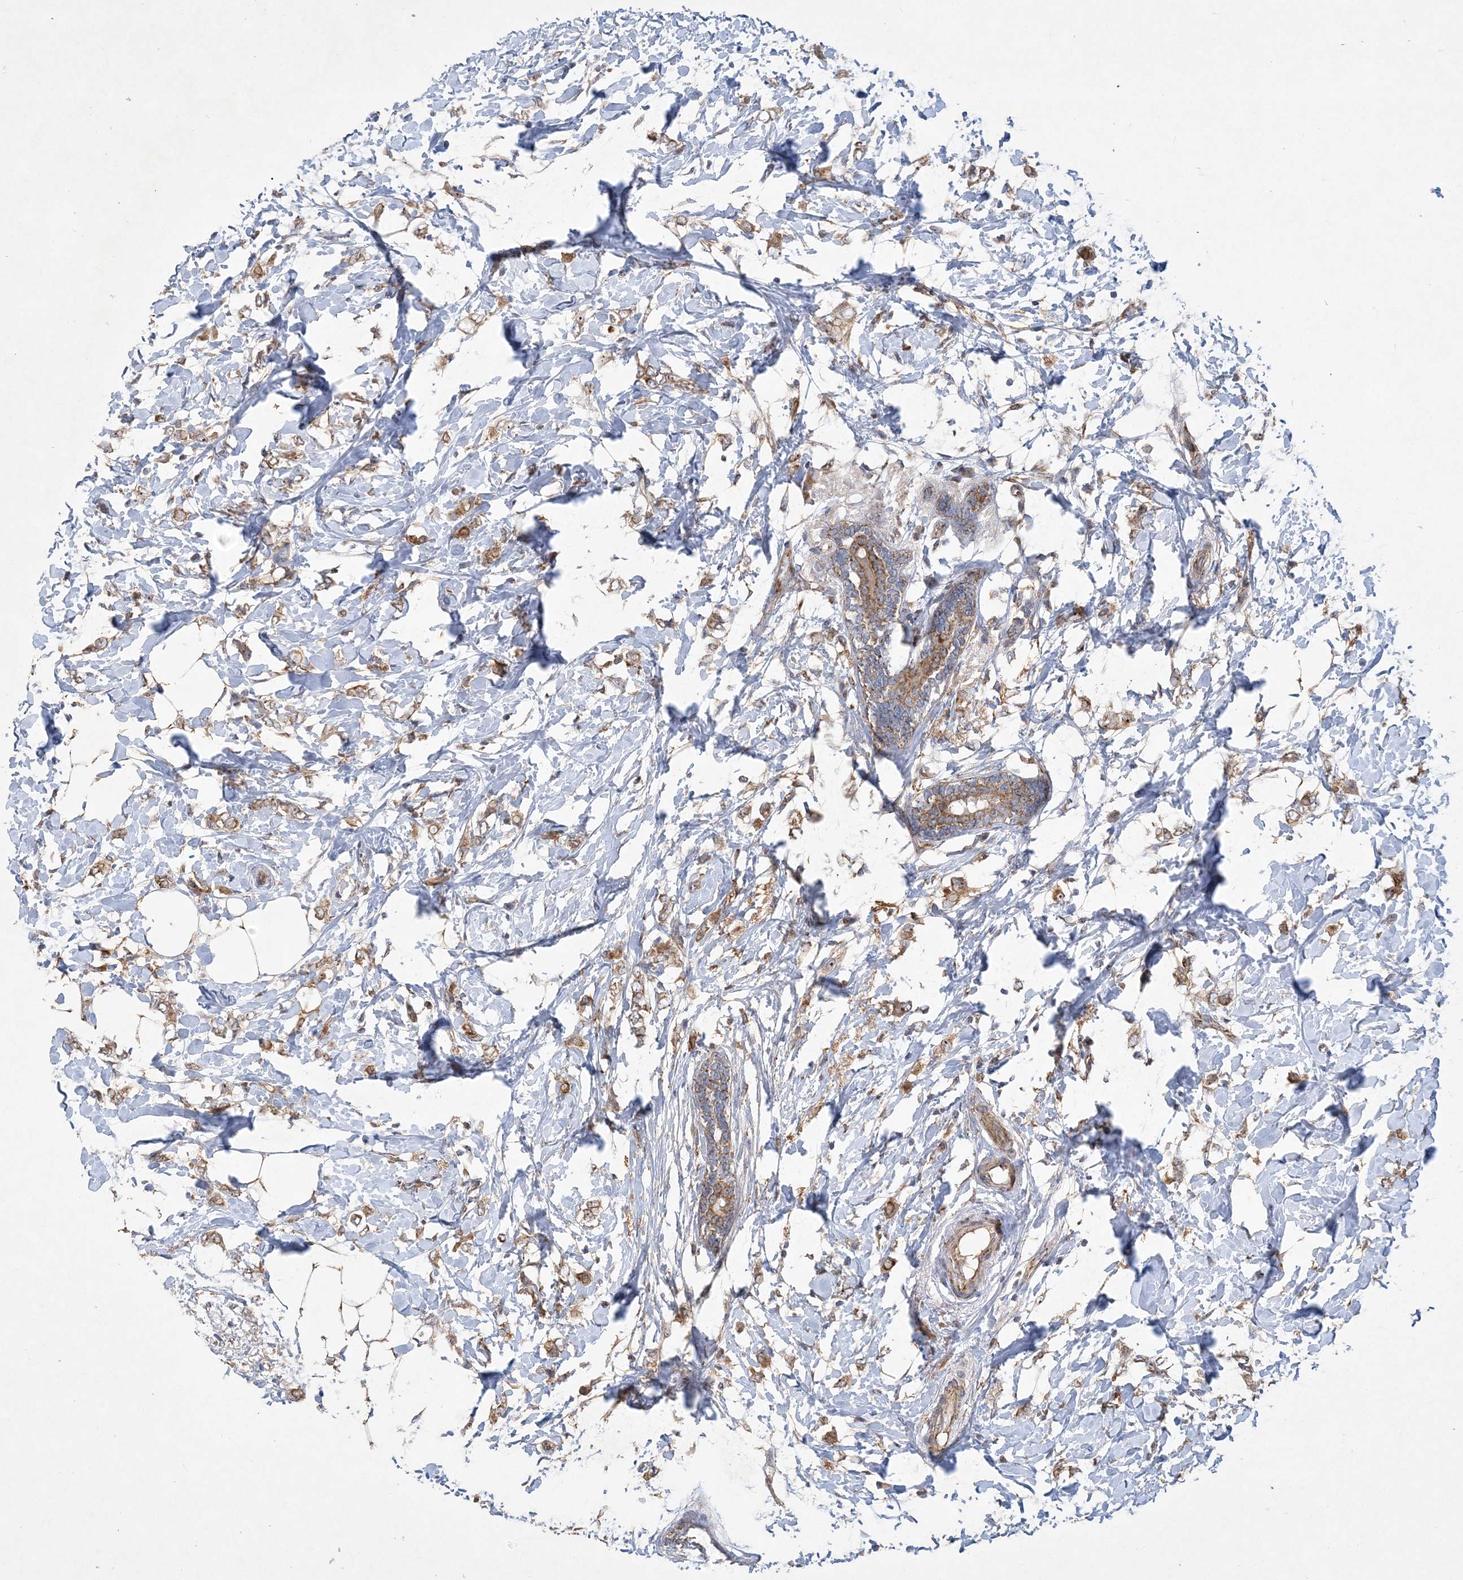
{"staining": {"intensity": "moderate", "quantity": ">75%", "location": "cytoplasmic/membranous"}, "tissue": "breast cancer", "cell_type": "Tumor cells", "image_type": "cancer", "snomed": [{"axis": "morphology", "description": "Normal tissue, NOS"}, {"axis": "morphology", "description": "Lobular carcinoma"}, {"axis": "topography", "description": "Breast"}], "caption": "IHC image of neoplastic tissue: breast cancer stained using immunohistochemistry reveals medium levels of moderate protein expression localized specifically in the cytoplasmic/membranous of tumor cells, appearing as a cytoplasmic/membranous brown color.", "gene": "FEZ2", "patient": {"sex": "female", "age": 47}}